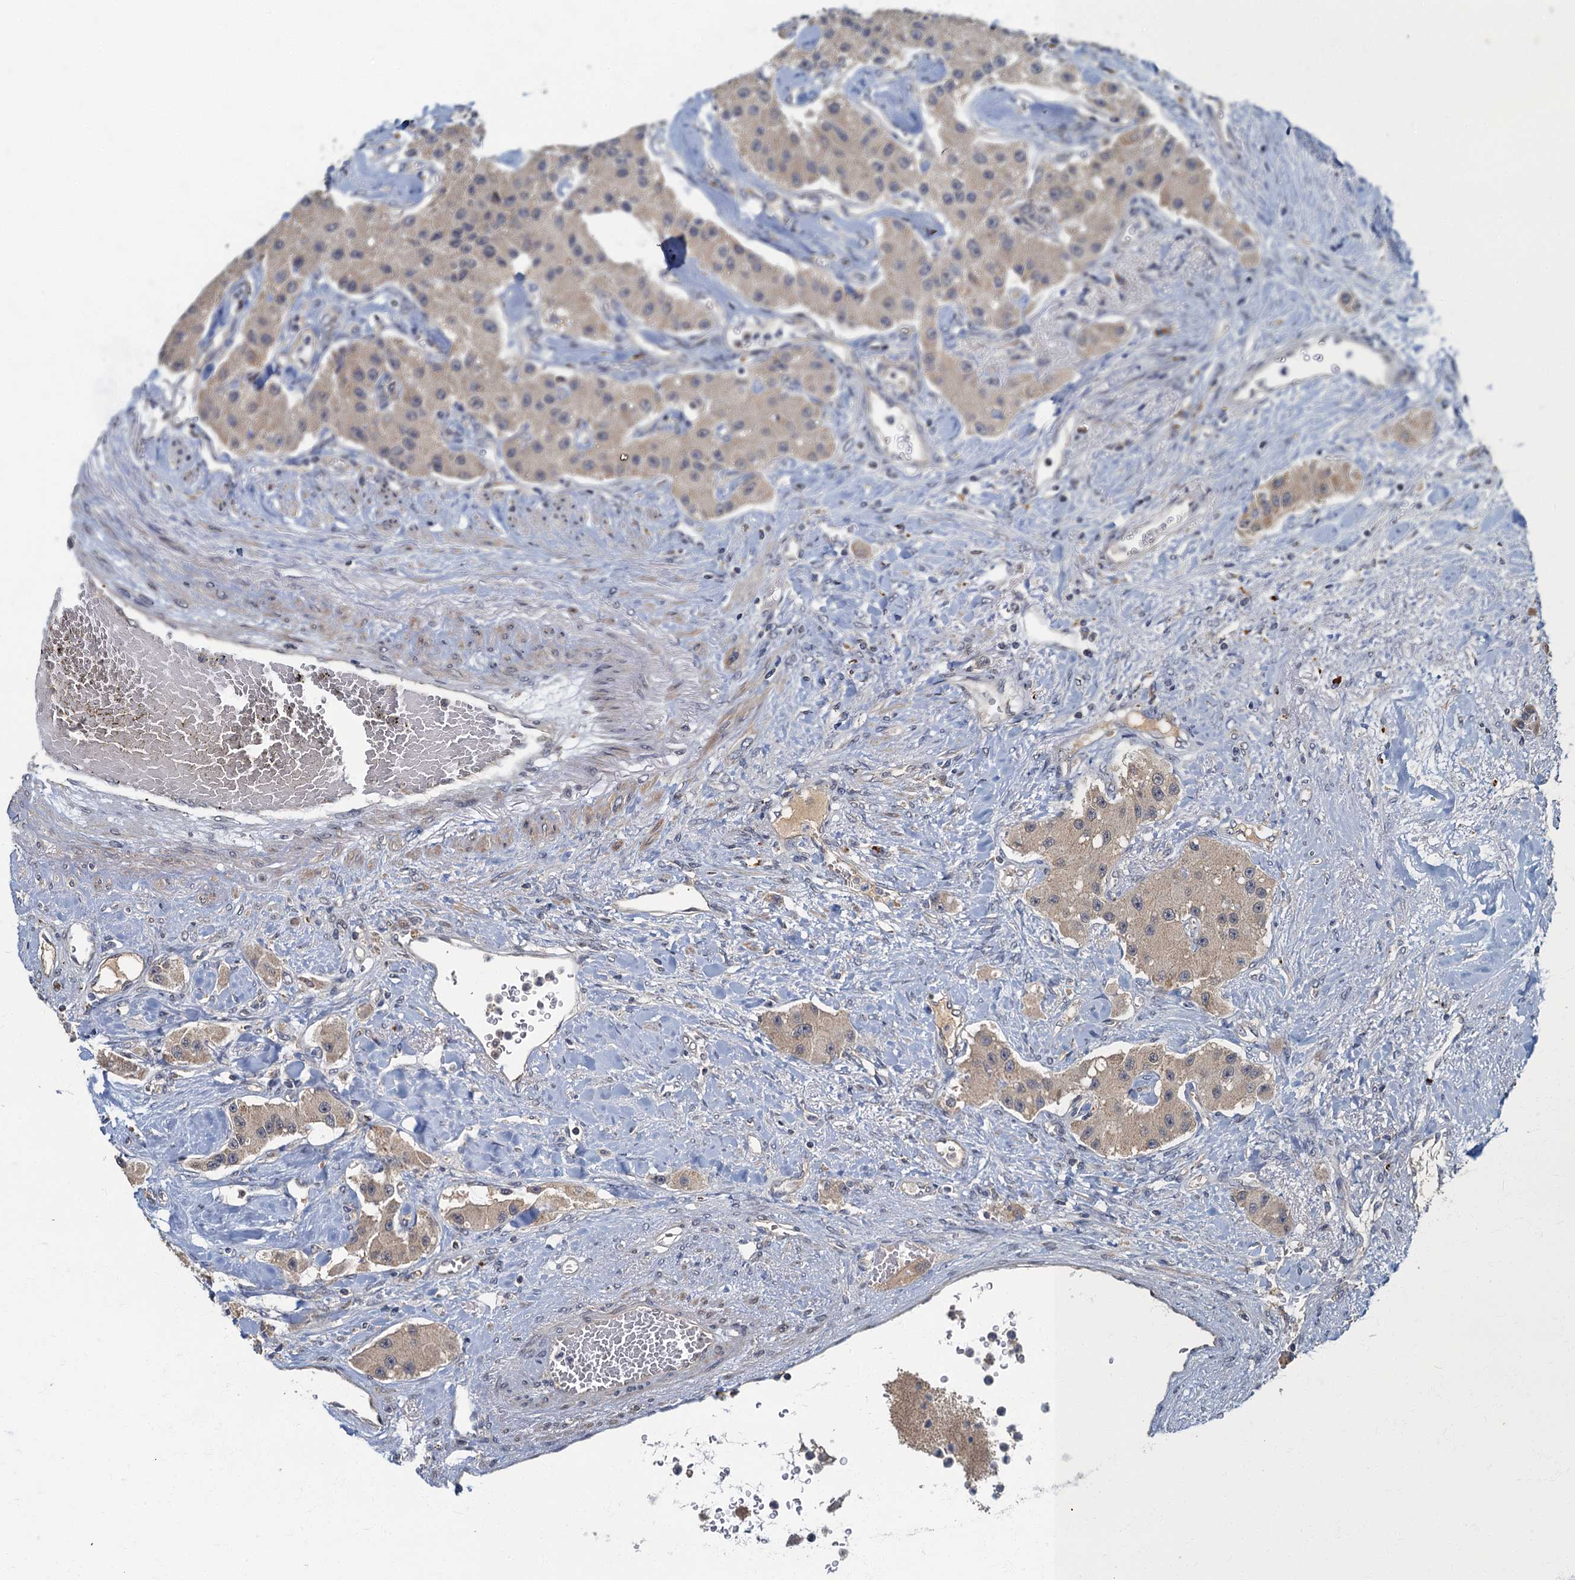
{"staining": {"intensity": "weak", "quantity": "25%-75%", "location": "cytoplasmic/membranous"}, "tissue": "carcinoid", "cell_type": "Tumor cells", "image_type": "cancer", "snomed": [{"axis": "morphology", "description": "Carcinoid, malignant, NOS"}, {"axis": "topography", "description": "Pancreas"}], "caption": "Brown immunohistochemical staining in carcinoid reveals weak cytoplasmic/membranous positivity in about 25%-75% of tumor cells.", "gene": "WDCP", "patient": {"sex": "male", "age": 41}}